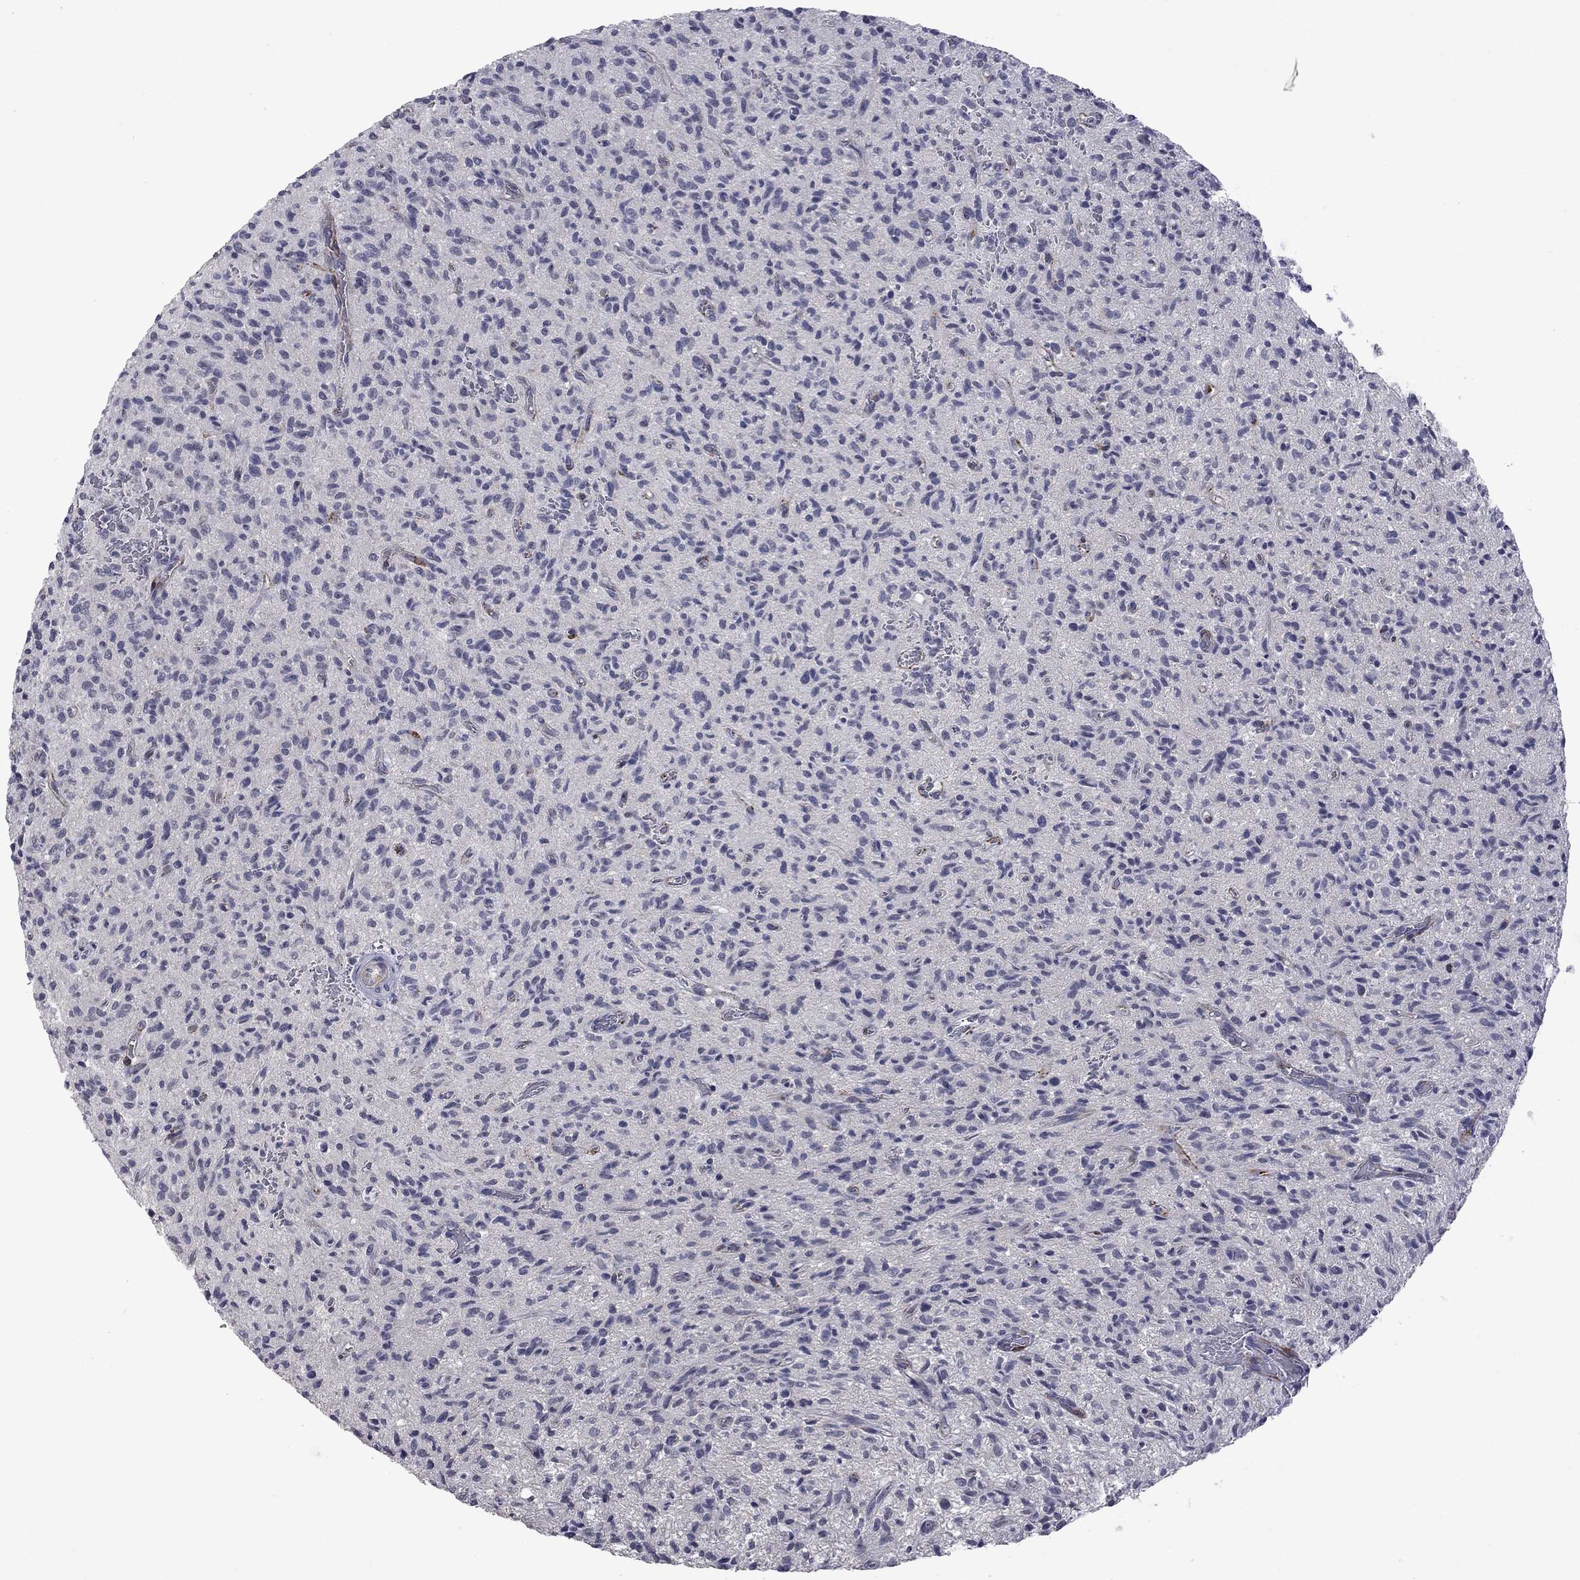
{"staining": {"intensity": "negative", "quantity": "none", "location": "none"}, "tissue": "glioma", "cell_type": "Tumor cells", "image_type": "cancer", "snomed": [{"axis": "morphology", "description": "Glioma, malignant, High grade"}, {"axis": "topography", "description": "Brain"}], "caption": "Human glioma stained for a protein using IHC reveals no expression in tumor cells.", "gene": "GSG1L", "patient": {"sex": "male", "age": 64}}